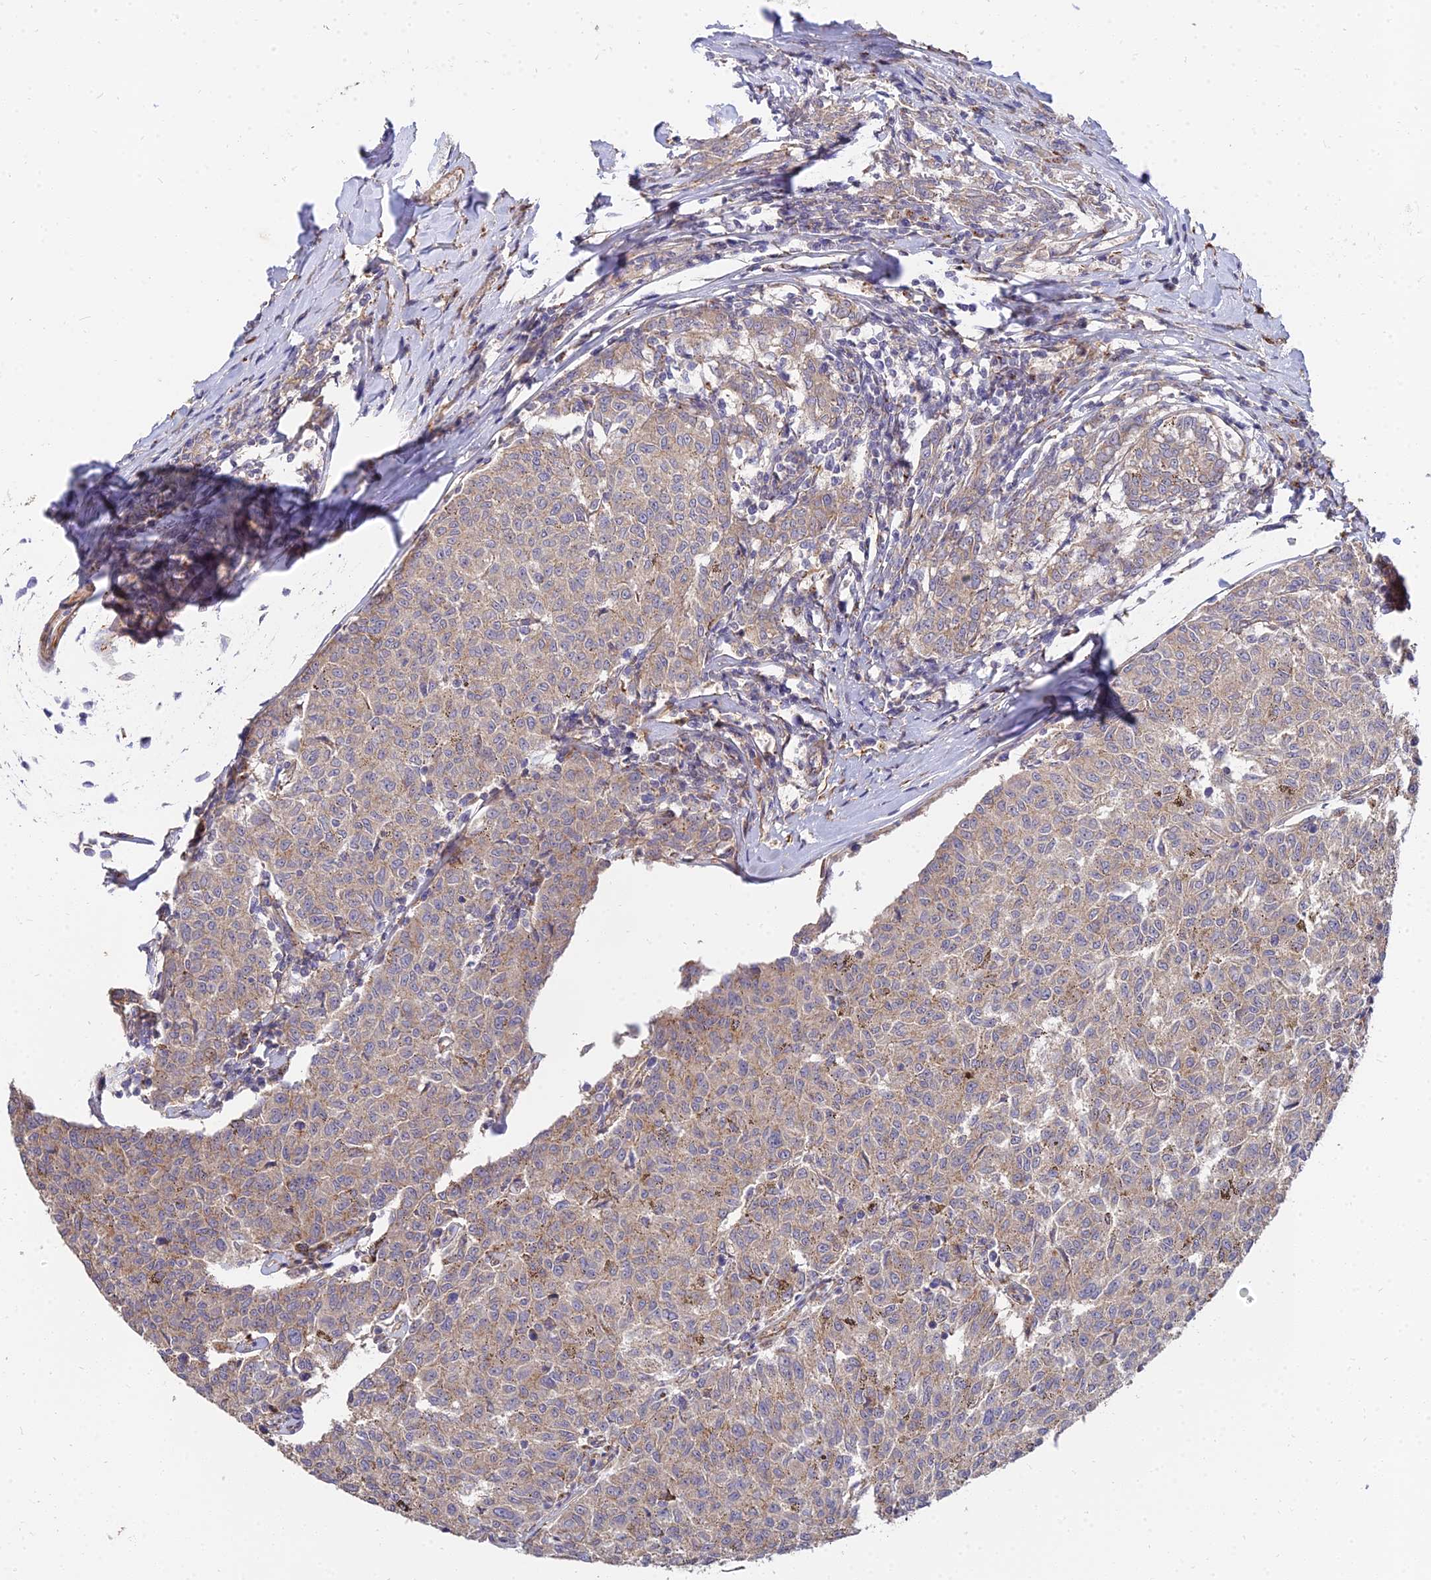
{"staining": {"intensity": "weak", "quantity": ">75%", "location": "cytoplasmic/membranous"}, "tissue": "melanoma", "cell_type": "Tumor cells", "image_type": "cancer", "snomed": [{"axis": "morphology", "description": "Malignant melanoma, NOS"}, {"axis": "topography", "description": "Skin"}], "caption": "Melanoma was stained to show a protein in brown. There is low levels of weak cytoplasmic/membranous staining in about >75% of tumor cells.", "gene": "ARL8B", "patient": {"sex": "female", "age": 72}}